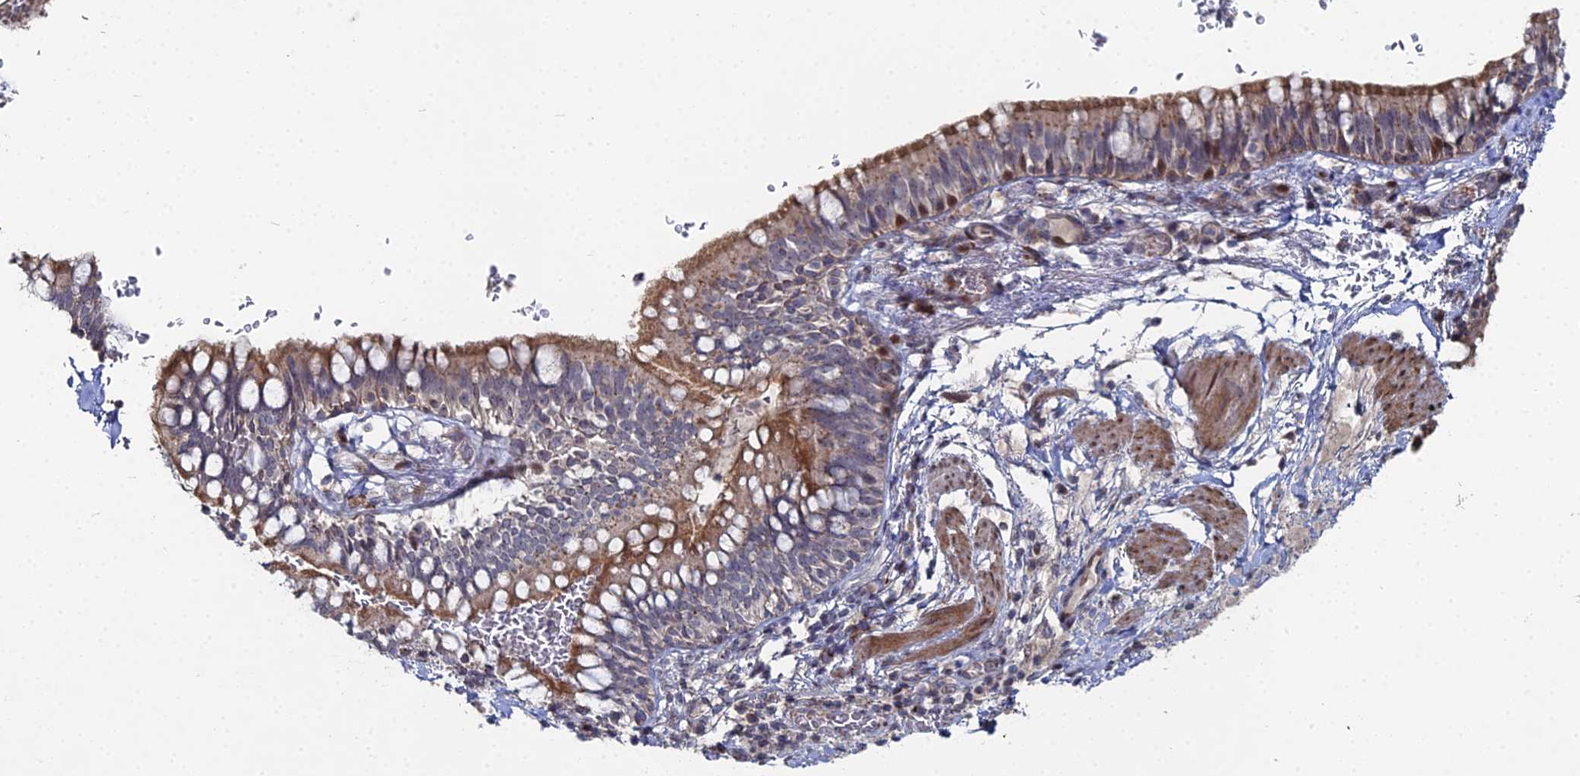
{"staining": {"intensity": "moderate", "quantity": ">75%", "location": "cytoplasmic/membranous"}, "tissue": "bronchus", "cell_type": "Respiratory epithelial cells", "image_type": "normal", "snomed": [{"axis": "morphology", "description": "Normal tissue, NOS"}, {"axis": "topography", "description": "Cartilage tissue"}, {"axis": "topography", "description": "Bronchus"}], "caption": "Immunohistochemistry (IHC) of unremarkable bronchus demonstrates medium levels of moderate cytoplasmic/membranous expression in about >75% of respiratory epithelial cells. (brown staining indicates protein expression, while blue staining denotes nuclei).", "gene": "SGMS1", "patient": {"sex": "female", "age": 36}}